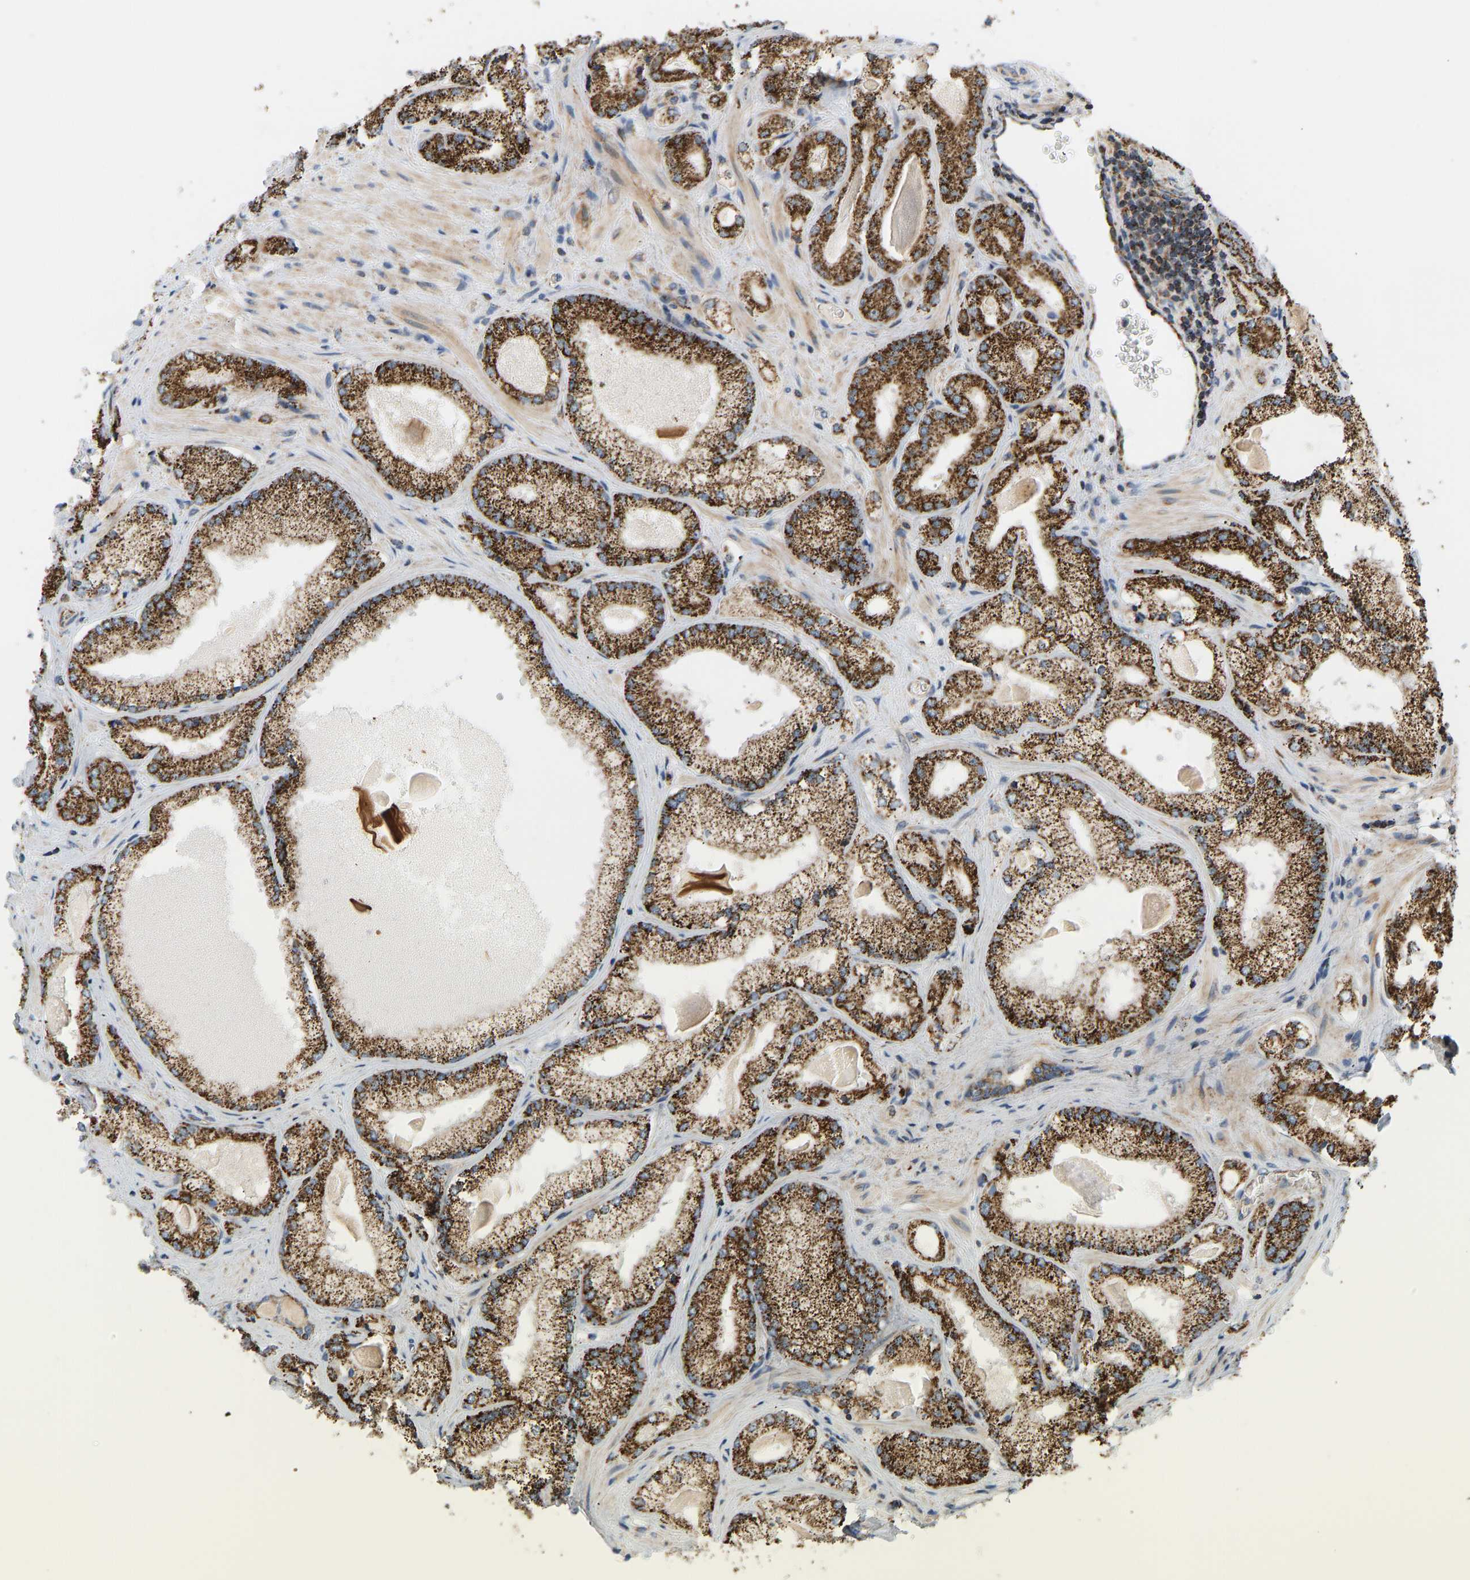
{"staining": {"intensity": "strong", "quantity": ">75%", "location": "cytoplasmic/membranous"}, "tissue": "prostate cancer", "cell_type": "Tumor cells", "image_type": "cancer", "snomed": [{"axis": "morphology", "description": "Adenocarcinoma, Low grade"}, {"axis": "topography", "description": "Prostate"}], "caption": "Brown immunohistochemical staining in human prostate cancer exhibits strong cytoplasmic/membranous expression in about >75% of tumor cells. The protein is shown in brown color, while the nuclei are stained blue.", "gene": "GPSM2", "patient": {"sex": "male", "age": 65}}